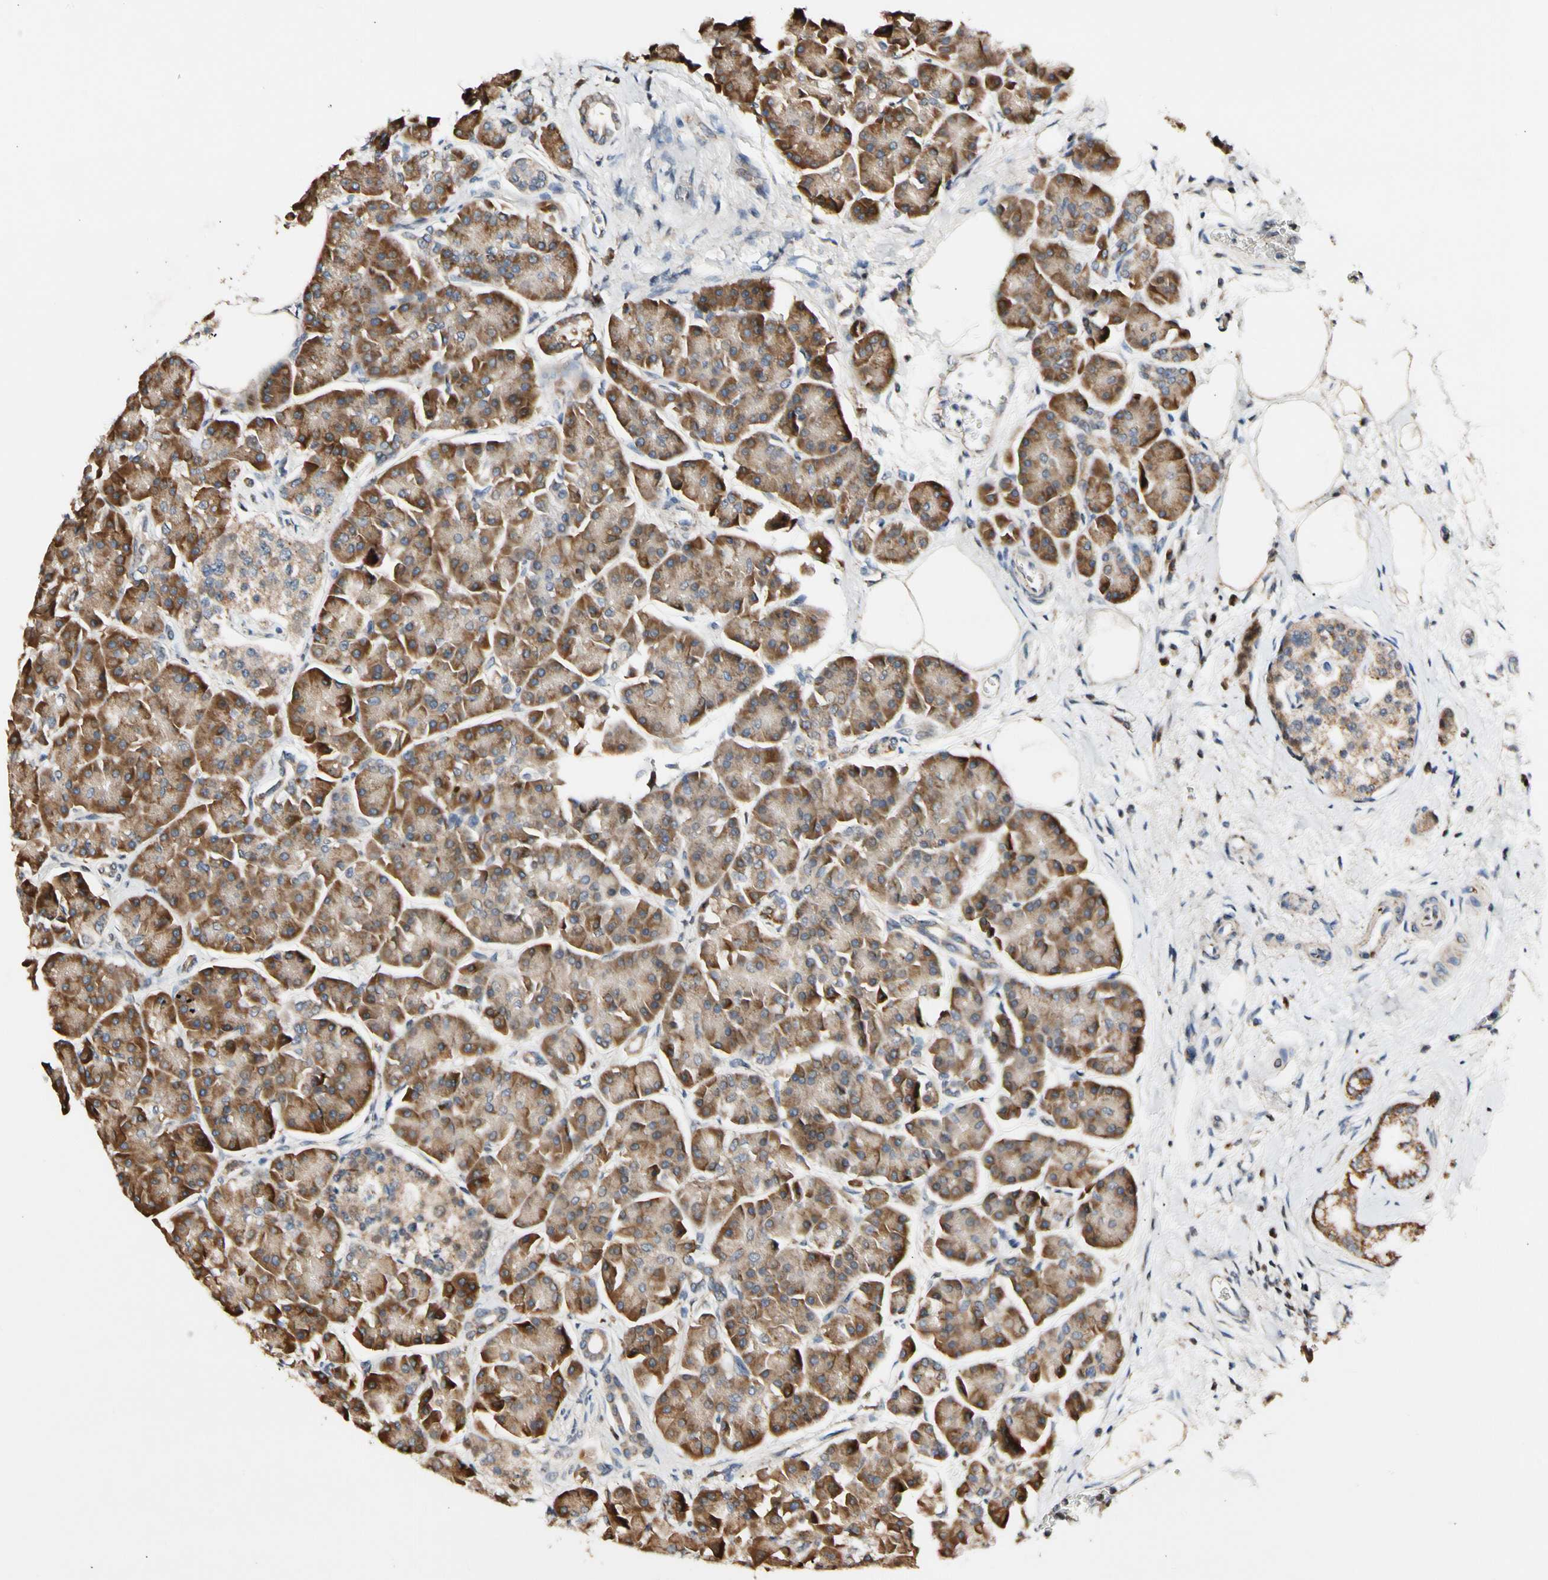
{"staining": {"intensity": "moderate", "quantity": ">75%", "location": "cytoplasmic/membranous"}, "tissue": "pancreas", "cell_type": "Exocrine glandular cells", "image_type": "normal", "snomed": [{"axis": "morphology", "description": "Normal tissue, NOS"}, {"axis": "topography", "description": "Pancreas"}], "caption": "The histopathology image shows immunohistochemical staining of unremarkable pancreas. There is moderate cytoplasmic/membranous staining is seen in approximately >75% of exocrine glandular cells.", "gene": "KHDC4", "patient": {"sex": "female", "age": 70}}